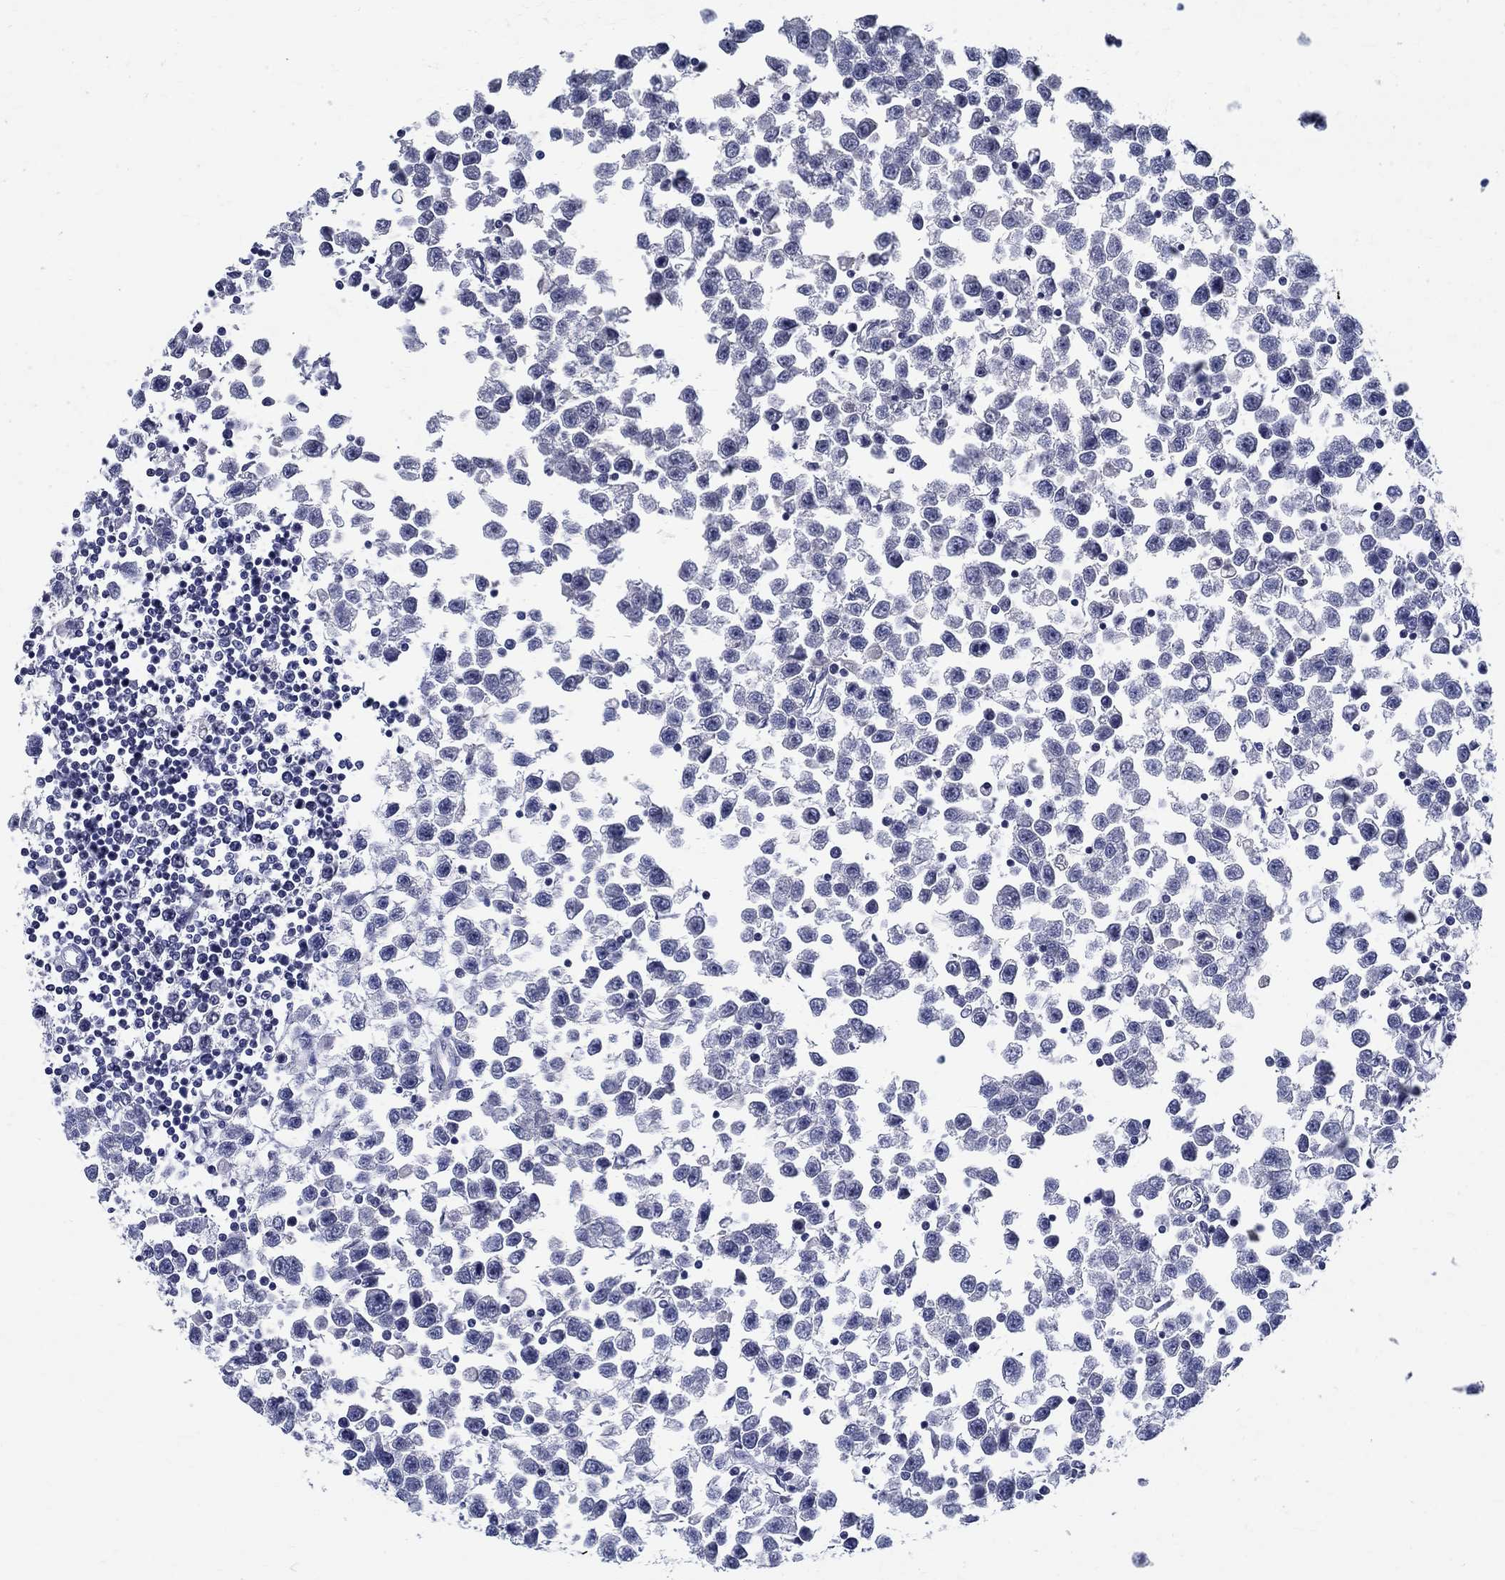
{"staining": {"intensity": "negative", "quantity": "none", "location": "none"}, "tissue": "testis cancer", "cell_type": "Tumor cells", "image_type": "cancer", "snomed": [{"axis": "morphology", "description": "Seminoma, NOS"}, {"axis": "topography", "description": "Testis"}], "caption": "Immunohistochemistry of human testis cancer (seminoma) reveals no staining in tumor cells.", "gene": "CETN1", "patient": {"sex": "male", "age": 34}}